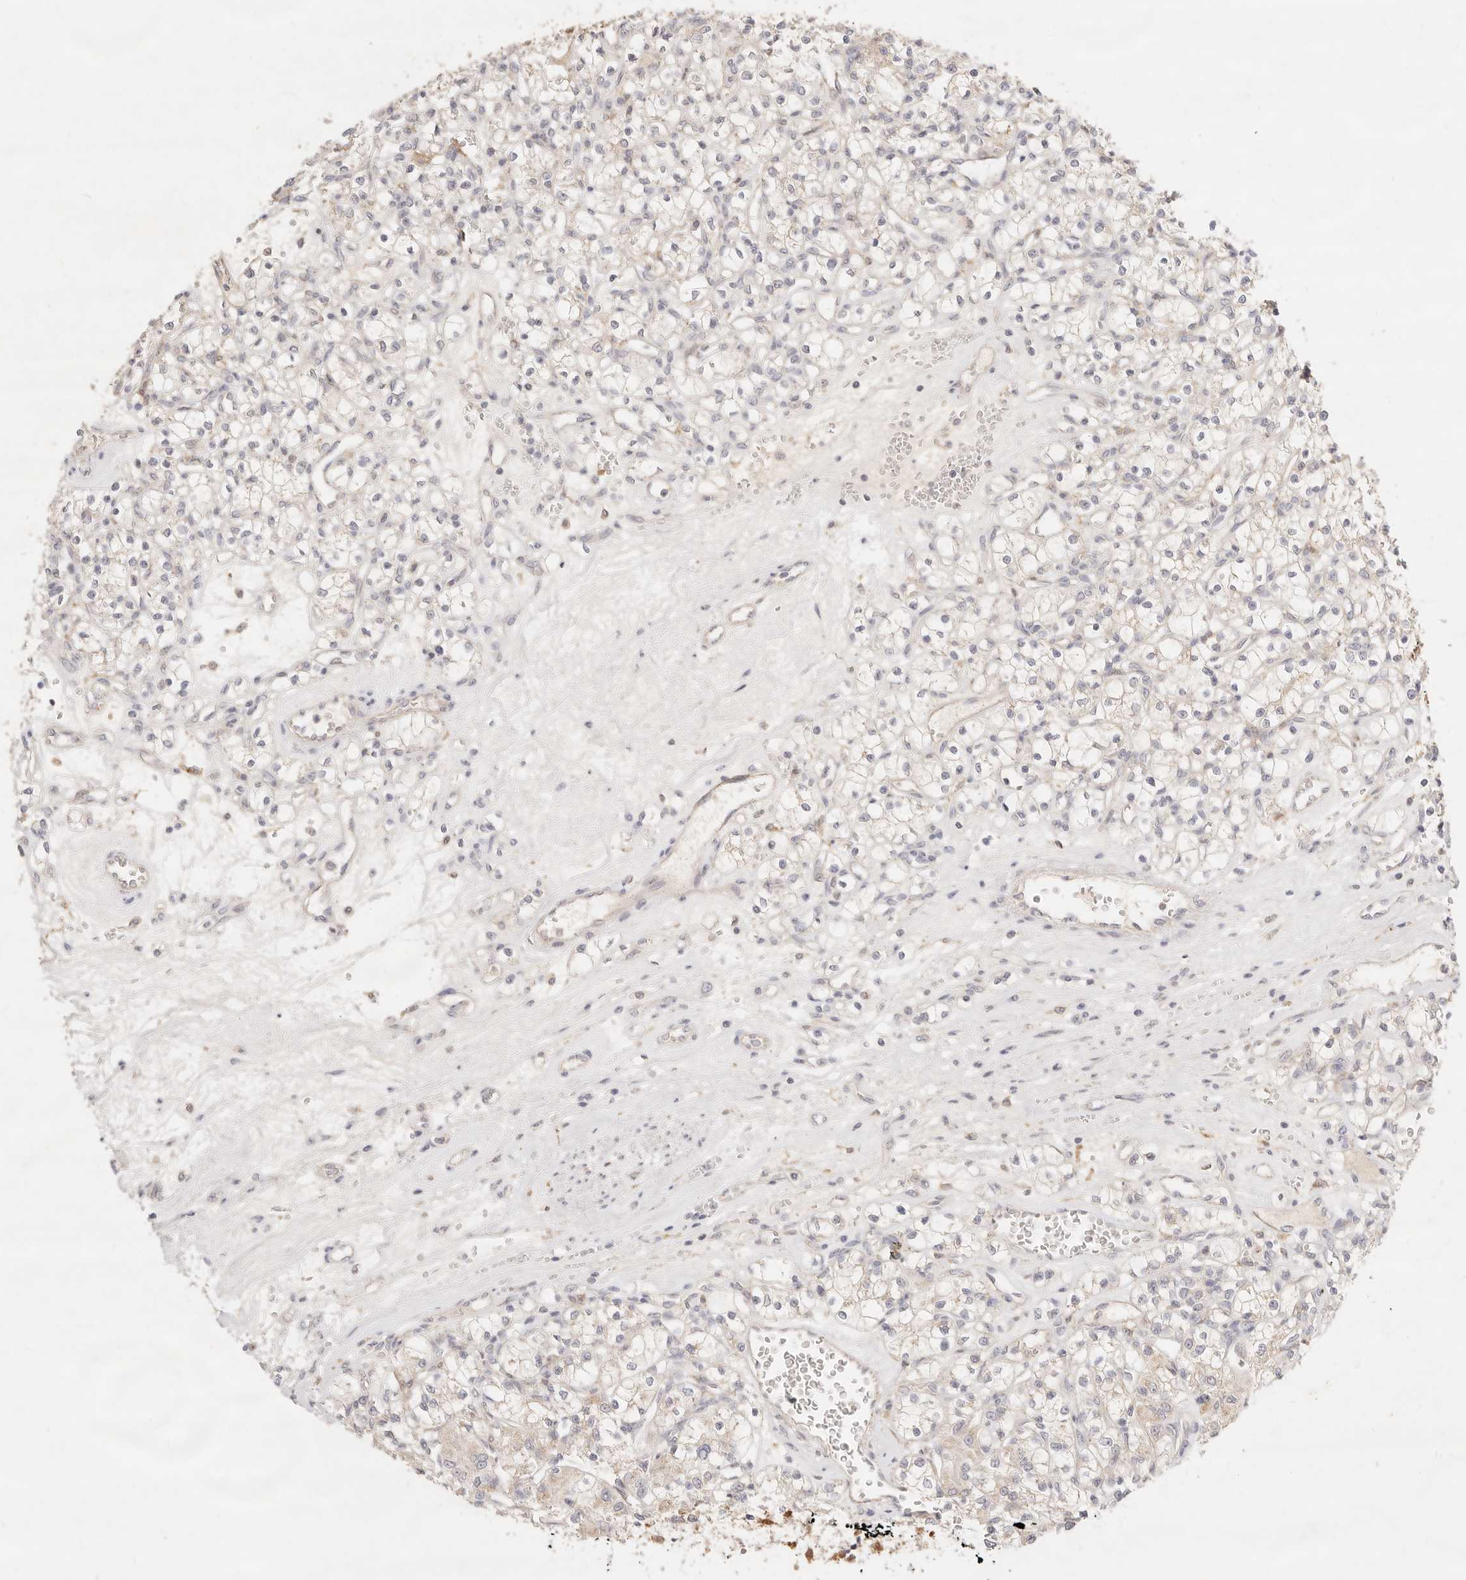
{"staining": {"intensity": "weak", "quantity": "<25%", "location": "cytoplasmic/membranous"}, "tissue": "renal cancer", "cell_type": "Tumor cells", "image_type": "cancer", "snomed": [{"axis": "morphology", "description": "Adenocarcinoma, NOS"}, {"axis": "topography", "description": "Kidney"}], "caption": "This image is of renal cancer (adenocarcinoma) stained with immunohistochemistry (IHC) to label a protein in brown with the nuclei are counter-stained blue. There is no positivity in tumor cells.", "gene": "ACOX1", "patient": {"sex": "female", "age": 59}}